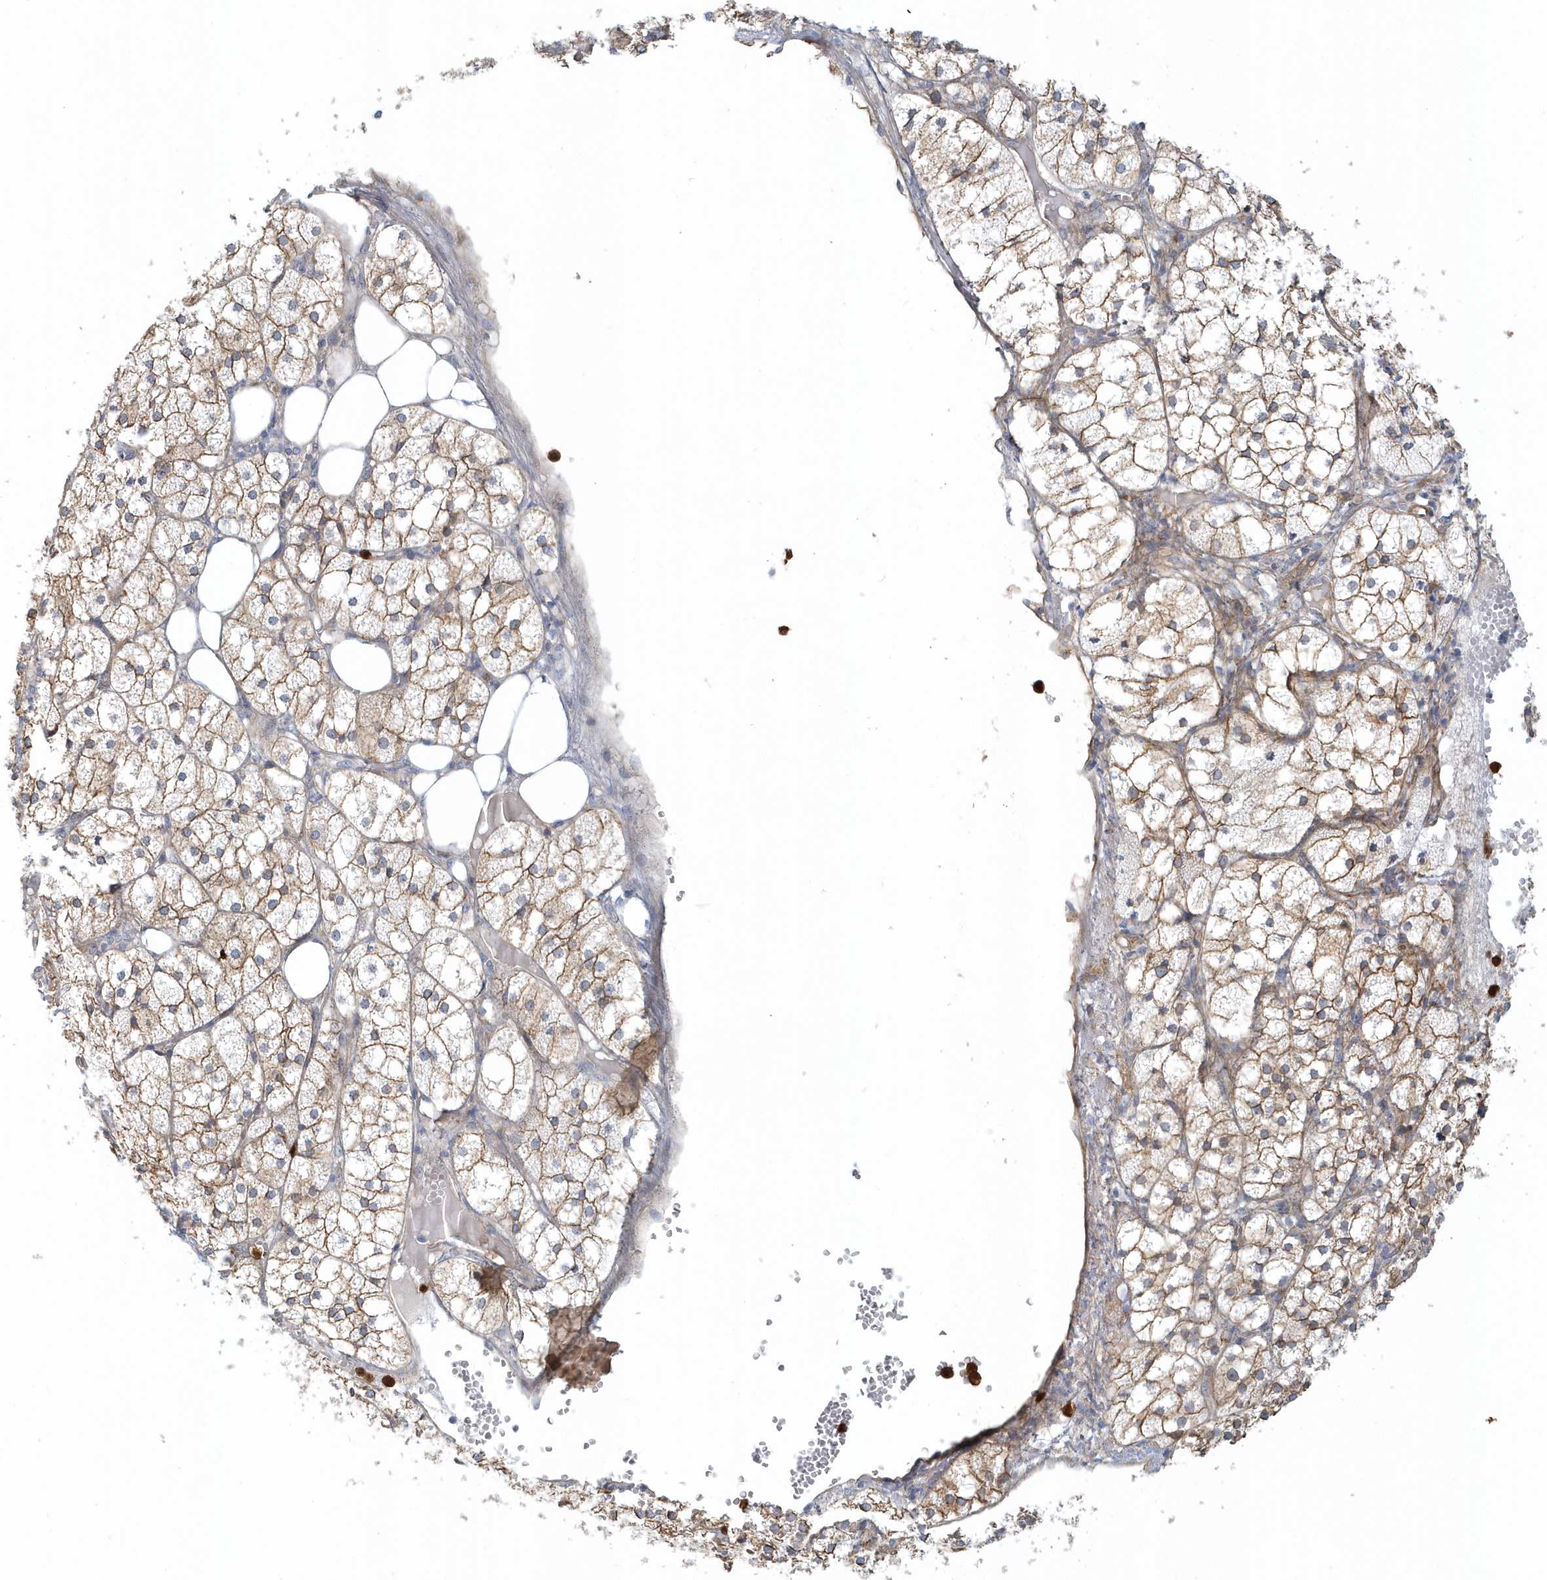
{"staining": {"intensity": "strong", "quantity": ">75%", "location": "cytoplasmic/membranous"}, "tissue": "adrenal gland", "cell_type": "Glandular cells", "image_type": "normal", "snomed": [{"axis": "morphology", "description": "Normal tissue, NOS"}, {"axis": "topography", "description": "Adrenal gland"}], "caption": "Immunohistochemical staining of unremarkable adrenal gland reveals >75% levels of strong cytoplasmic/membranous protein positivity in about >75% of glandular cells.", "gene": "DNAH1", "patient": {"sex": "female", "age": 61}}